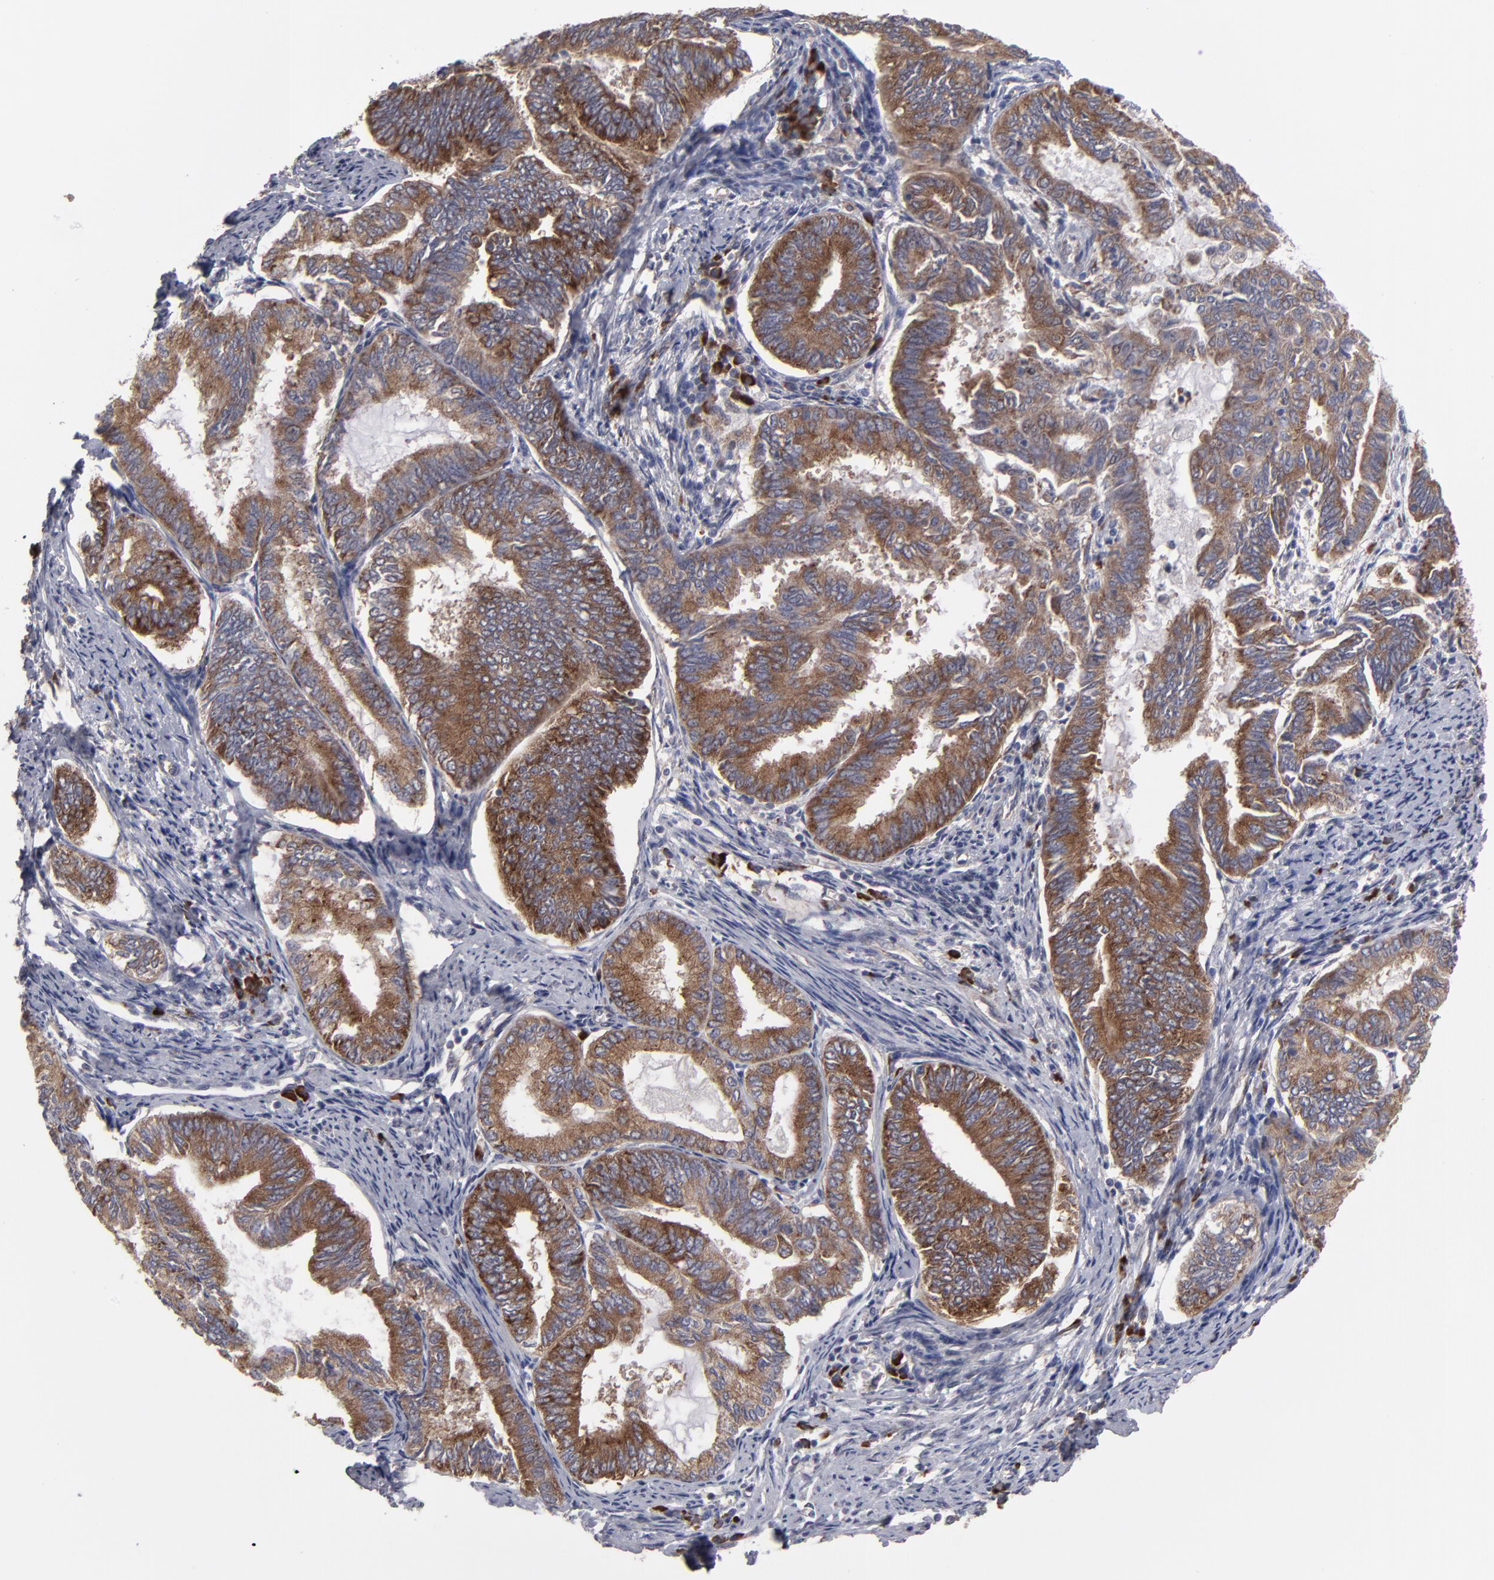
{"staining": {"intensity": "moderate", "quantity": ">75%", "location": "cytoplasmic/membranous"}, "tissue": "endometrial cancer", "cell_type": "Tumor cells", "image_type": "cancer", "snomed": [{"axis": "morphology", "description": "Adenocarcinoma, NOS"}, {"axis": "topography", "description": "Endometrium"}], "caption": "Endometrial cancer stained for a protein shows moderate cytoplasmic/membranous positivity in tumor cells. (DAB (3,3'-diaminobenzidine) = brown stain, brightfield microscopy at high magnification).", "gene": "SND1", "patient": {"sex": "female", "age": 86}}